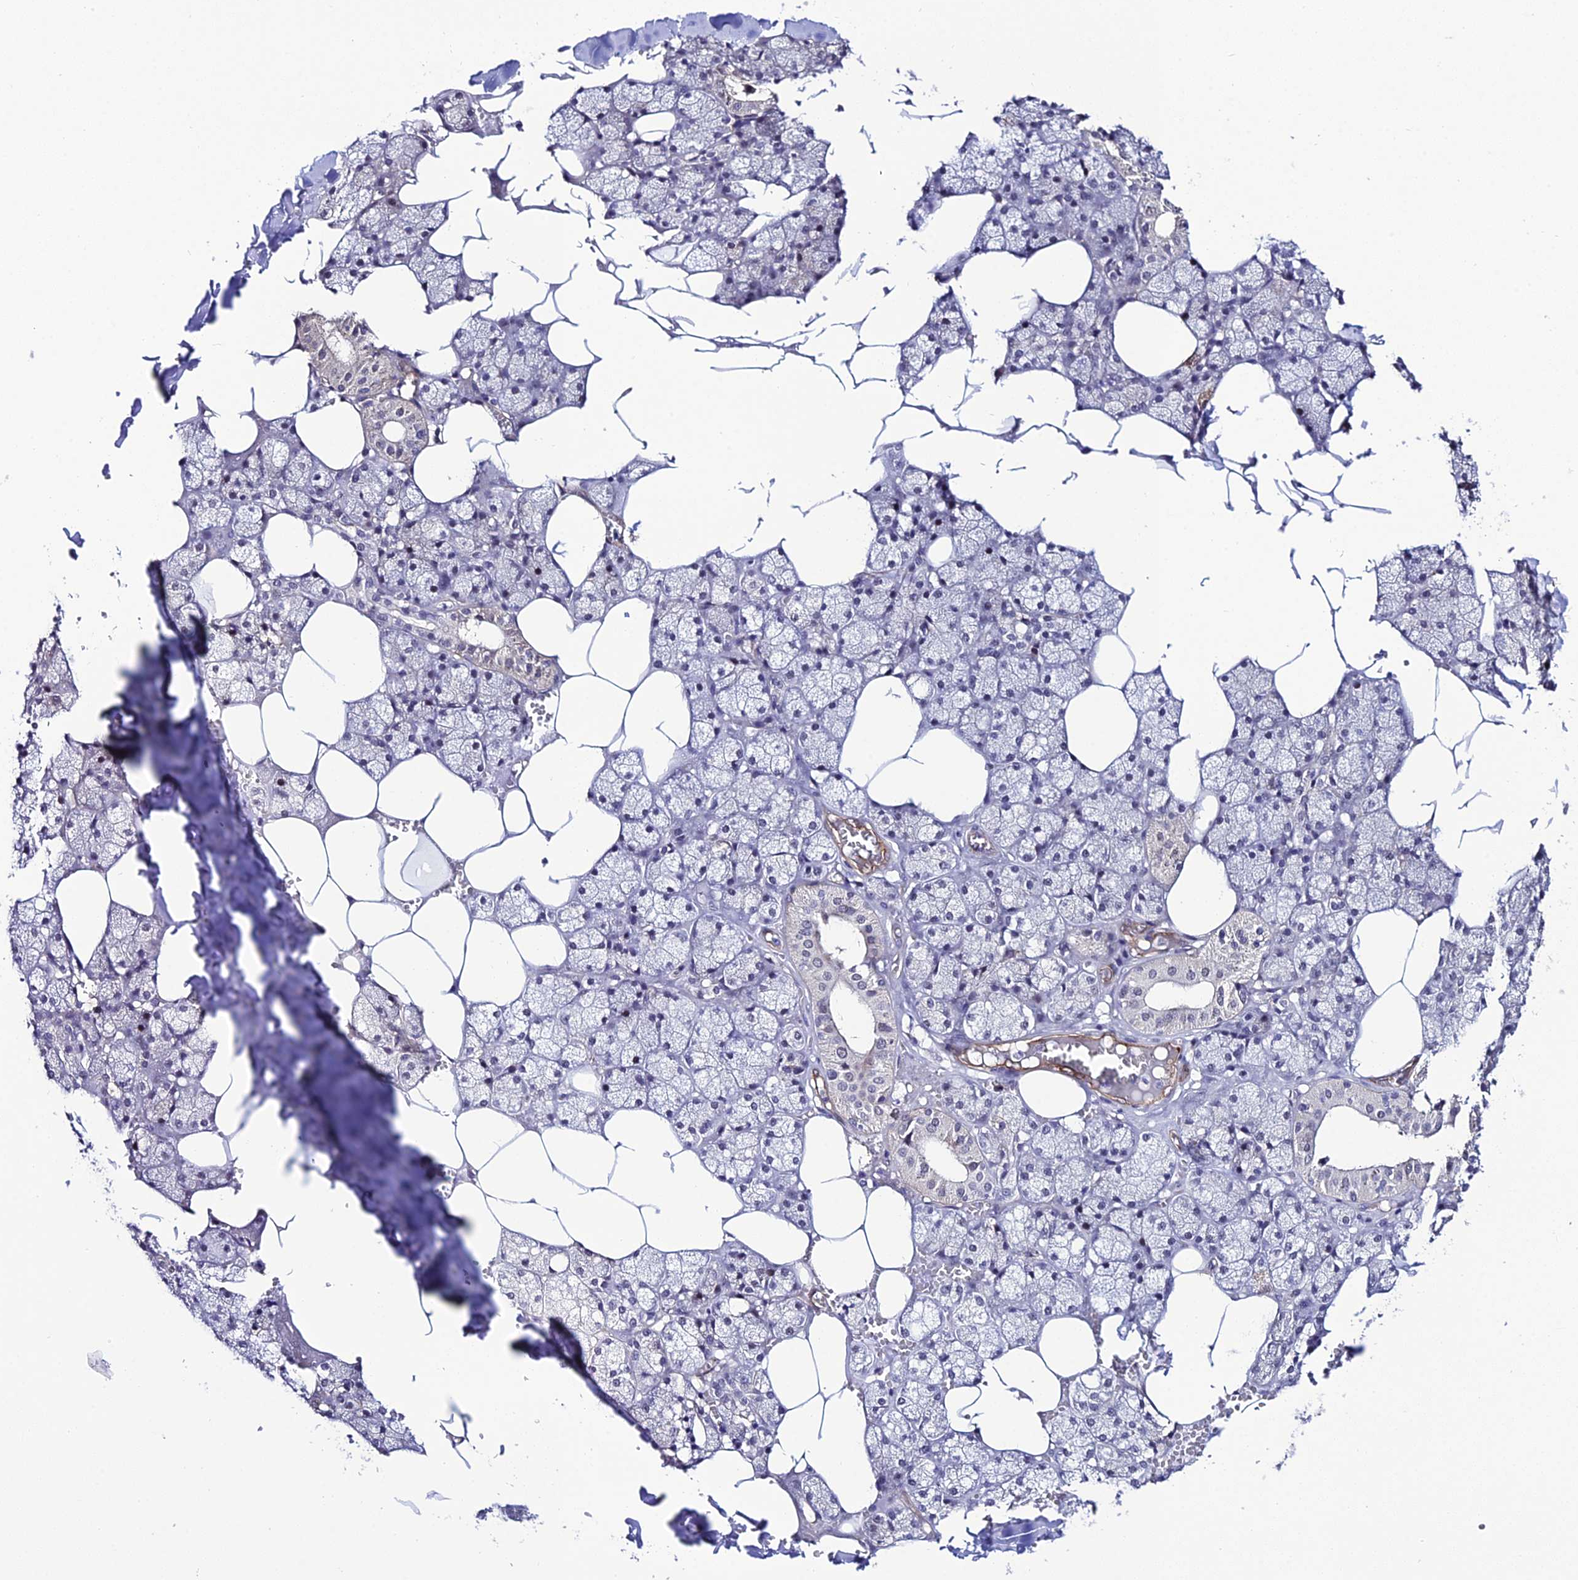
{"staining": {"intensity": "weak", "quantity": "<25%", "location": "nuclear"}, "tissue": "salivary gland", "cell_type": "Glandular cells", "image_type": "normal", "snomed": [{"axis": "morphology", "description": "Normal tissue, NOS"}, {"axis": "topography", "description": "Salivary gland"}], "caption": "Immunohistochemistry histopathology image of normal human salivary gland stained for a protein (brown), which reveals no positivity in glandular cells. Brightfield microscopy of immunohistochemistry stained with DAB (brown) and hematoxylin (blue), captured at high magnification.", "gene": "SYT15B", "patient": {"sex": "male", "age": 62}}